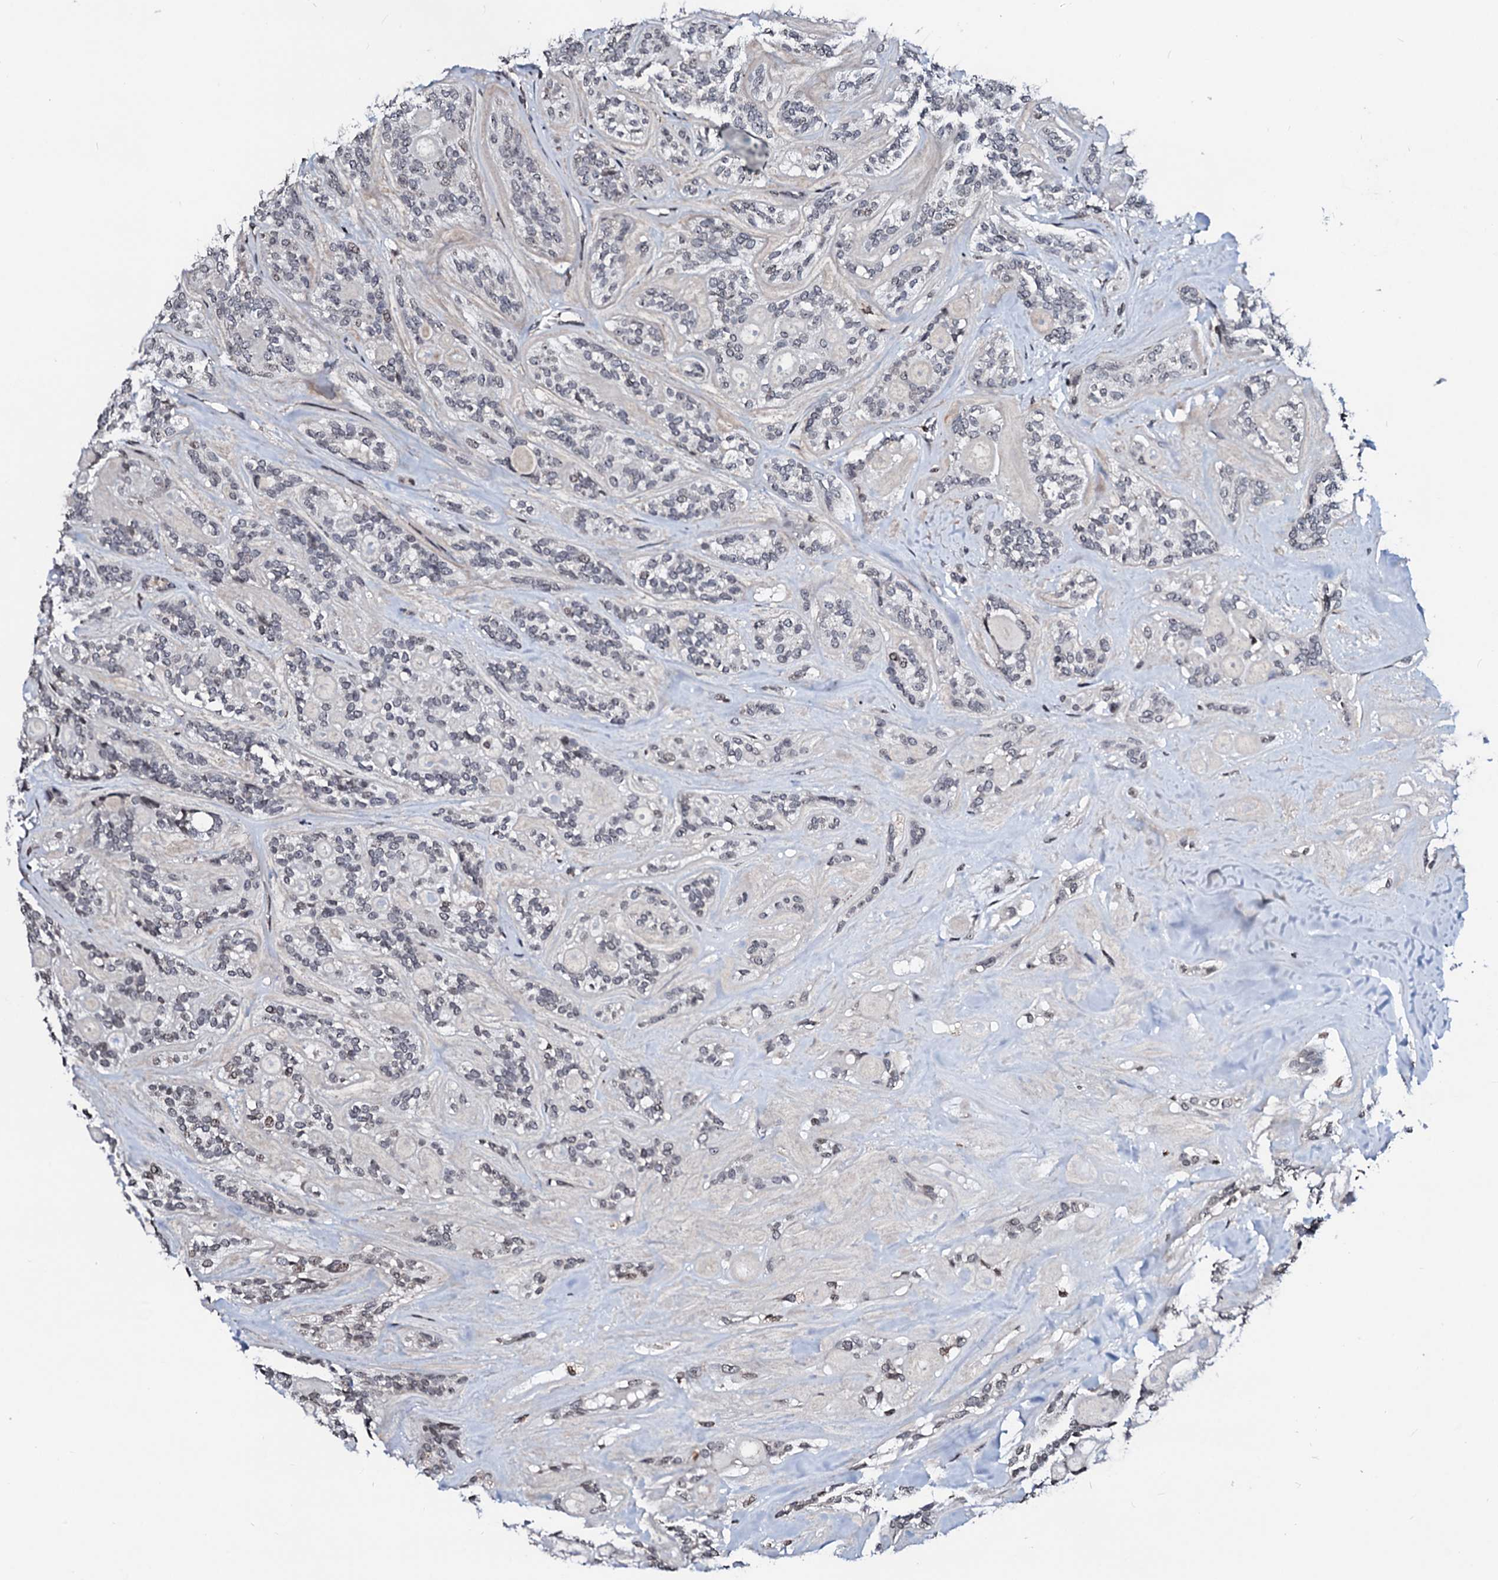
{"staining": {"intensity": "negative", "quantity": "none", "location": "none"}, "tissue": "head and neck cancer", "cell_type": "Tumor cells", "image_type": "cancer", "snomed": [{"axis": "morphology", "description": "Adenocarcinoma, NOS"}, {"axis": "topography", "description": "Head-Neck"}], "caption": "An image of head and neck cancer stained for a protein demonstrates no brown staining in tumor cells.", "gene": "LSM11", "patient": {"sex": "male", "age": 66}}